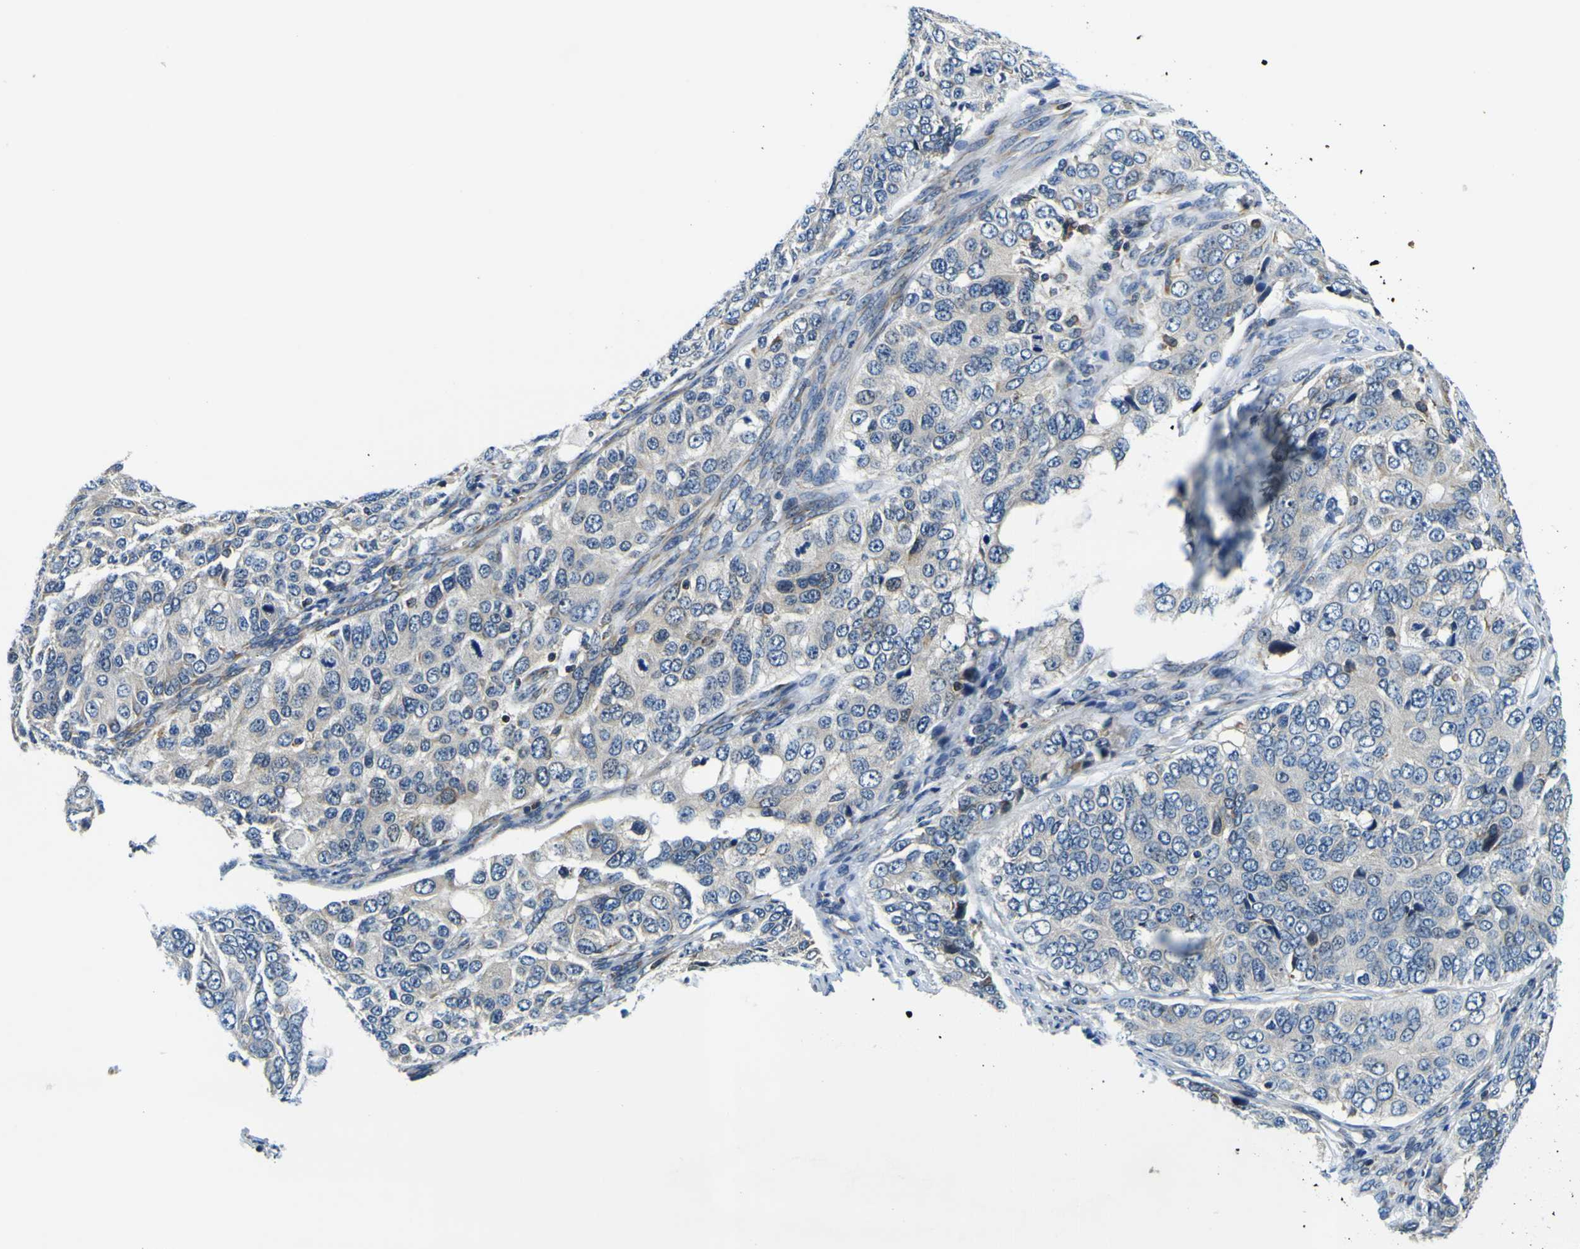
{"staining": {"intensity": "negative", "quantity": "none", "location": "none"}, "tissue": "ovarian cancer", "cell_type": "Tumor cells", "image_type": "cancer", "snomed": [{"axis": "morphology", "description": "Carcinoma, endometroid"}, {"axis": "topography", "description": "Ovary"}], "caption": "IHC image of human ovarian cancer (endometroid carcinoma) stained for a protein (brown), which demonstrates no staining in tumor cells.", "gene": "NLRP3", "patient": {"sex": "female", "age": 51}}